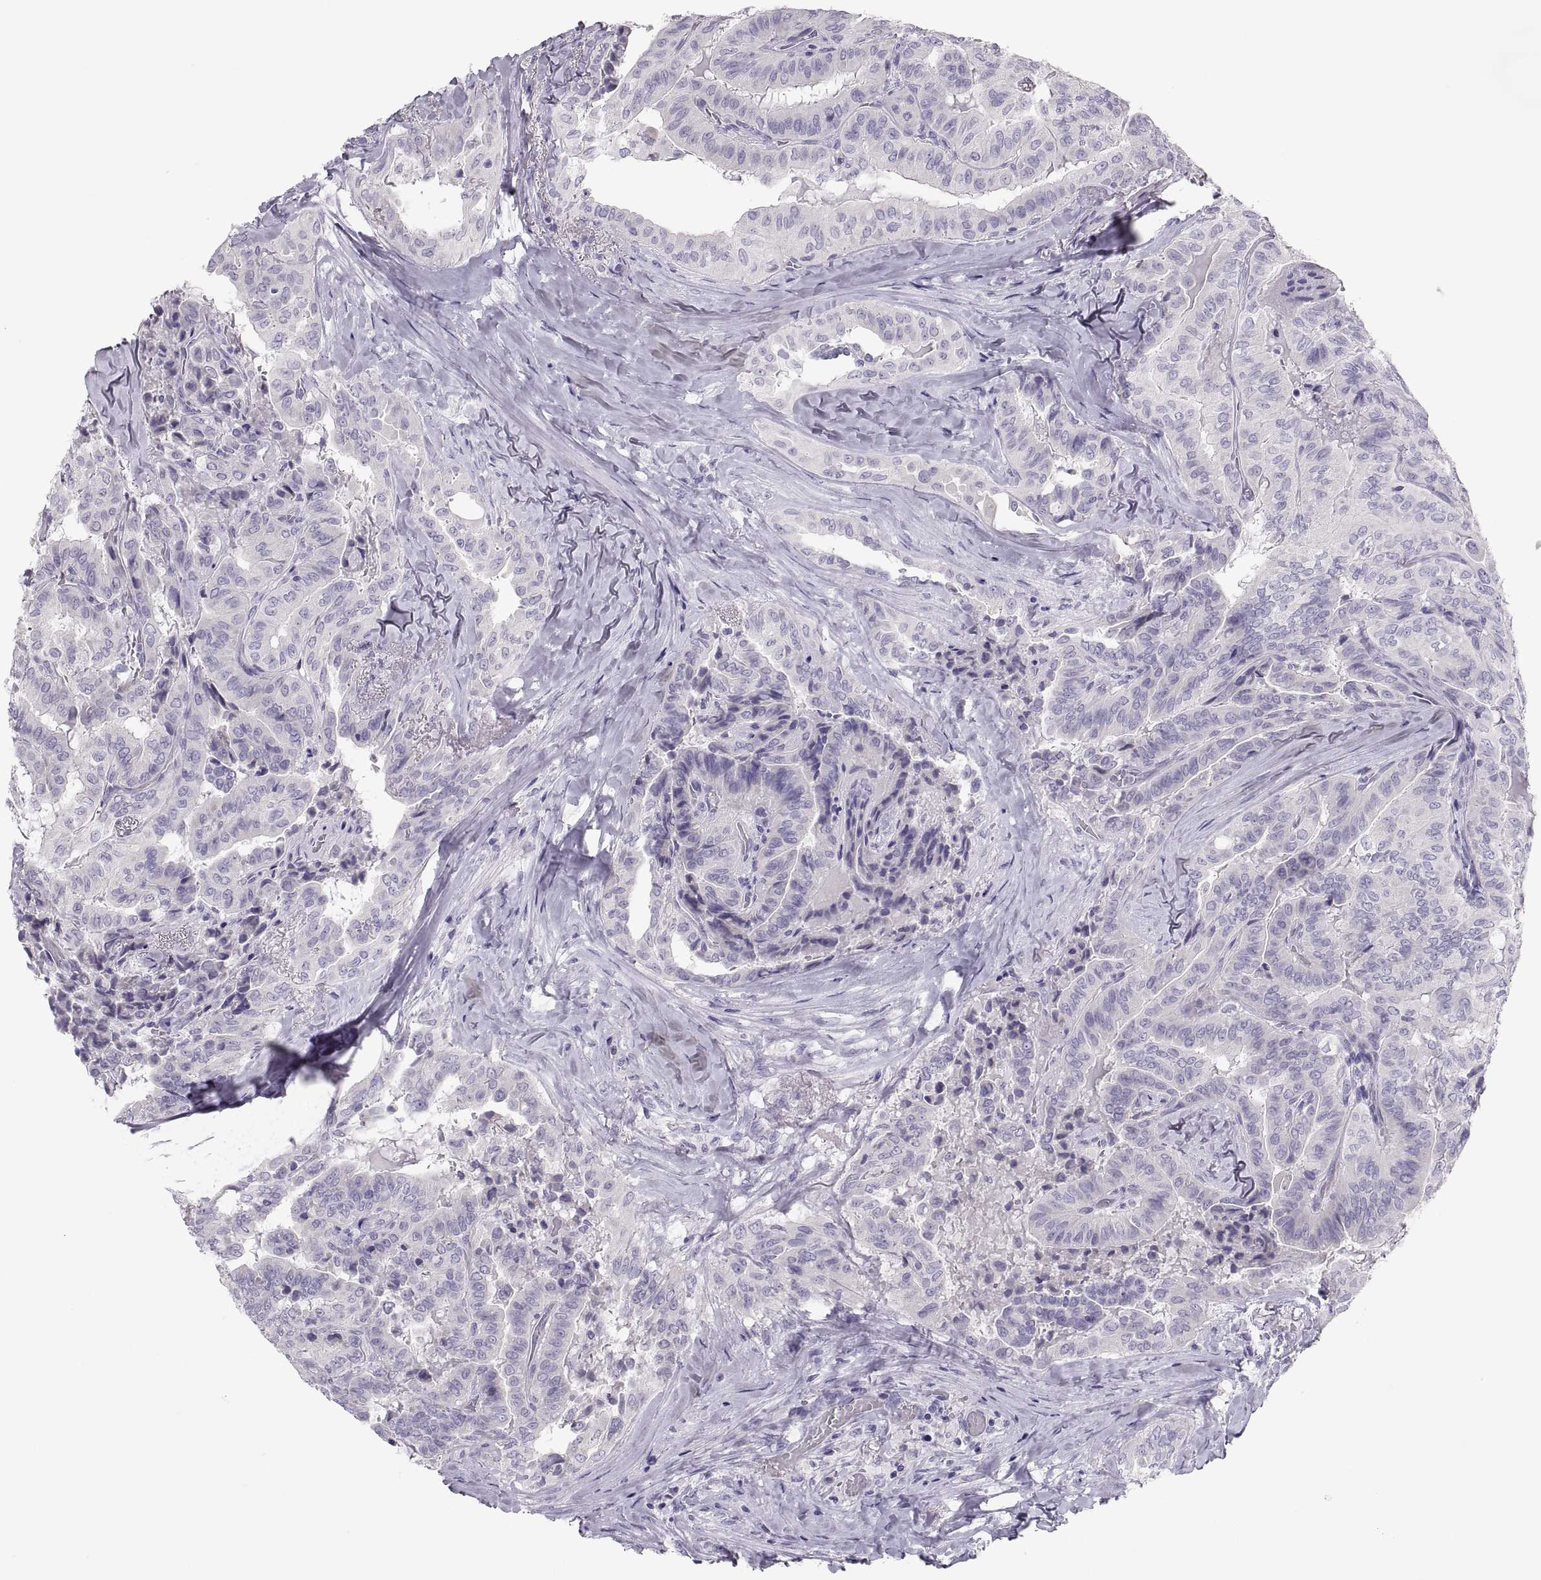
{"staining": {"intensity": "negative", "quantity": "none", "location": "none"}, "tissue": "thyroid cancer", "cell_type": "Tumor cells", "image_type": "cancer", "snomed": [{"axis": "morphology", "description": "Papillary adenocarcinoma, NOS"}, {"axis": "topography", "description": "Thyroid gland"}], "caption": "A high-resolution photomicrograph shows immunohistochemistry (IHC) staining of papillary adenocarcinoma (thyroid), which exhibits no significant expression in tumor cells.", "gene": "MAGEB2", "patient": {"sex": "female", "age": 68}}